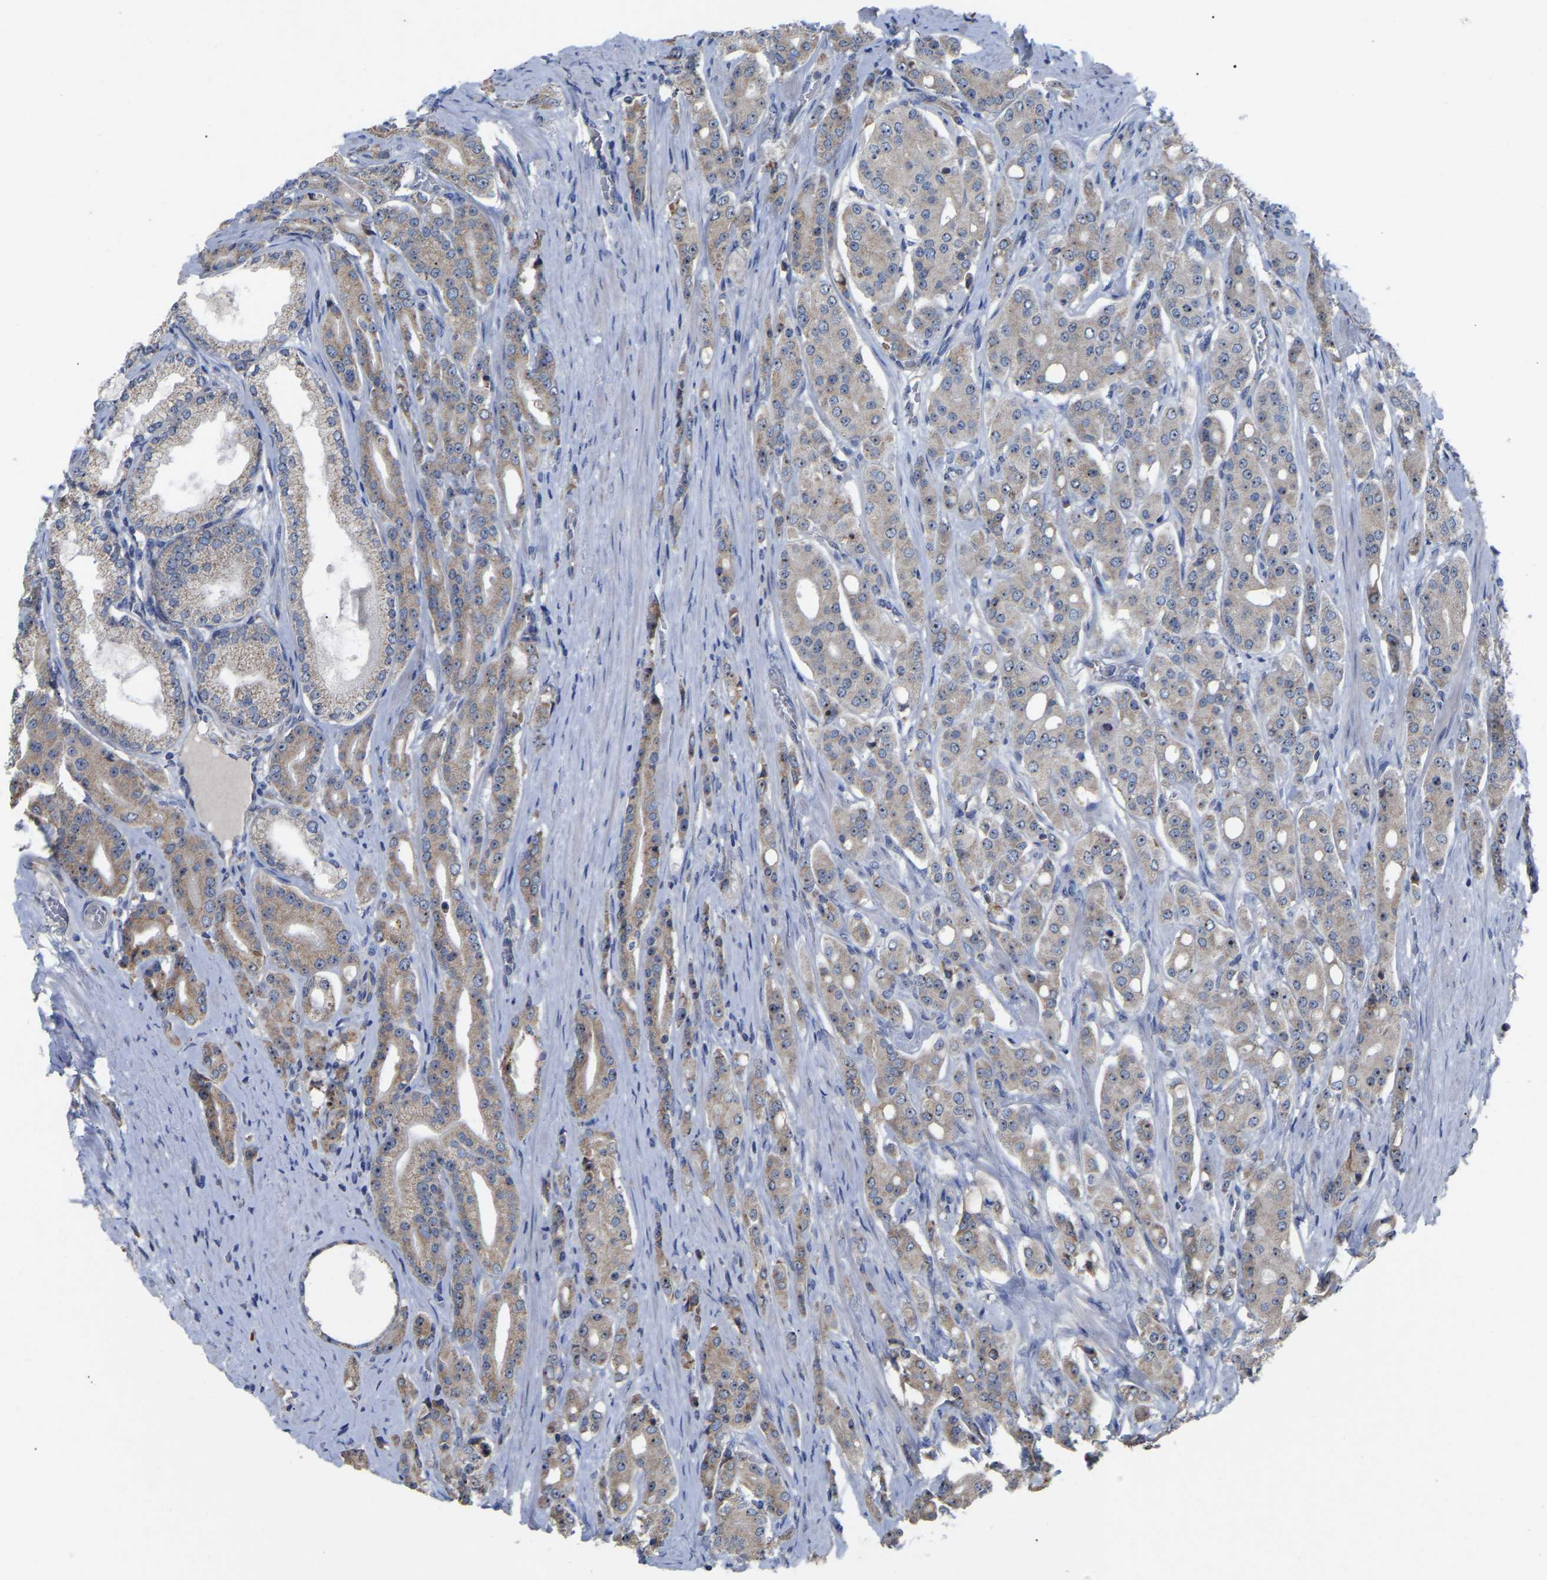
{"staining": {"intensity": "moderate", "quantity": "25%-75%", "location": "cytoplasmic/membranous"}, "tissue": "prostate cancer", "cell_type": "Tumor cells", "image_type": "cancer", "snomed": [{"axis": "morphology", "description": "Adenocarcinoma, High grade"}, {"axis": "topography", "description": "Prostate"}], "caption": "An IHC photomicrograph of tumor tissue is shown. Protein staining in brown highlights moderate cytoplasmic/membranous positivity in prostate cancer within tumor cells. Nuclei are stained in blue.", "gene": "NOP53", "patient": {"sex": "male", "age": 71}}